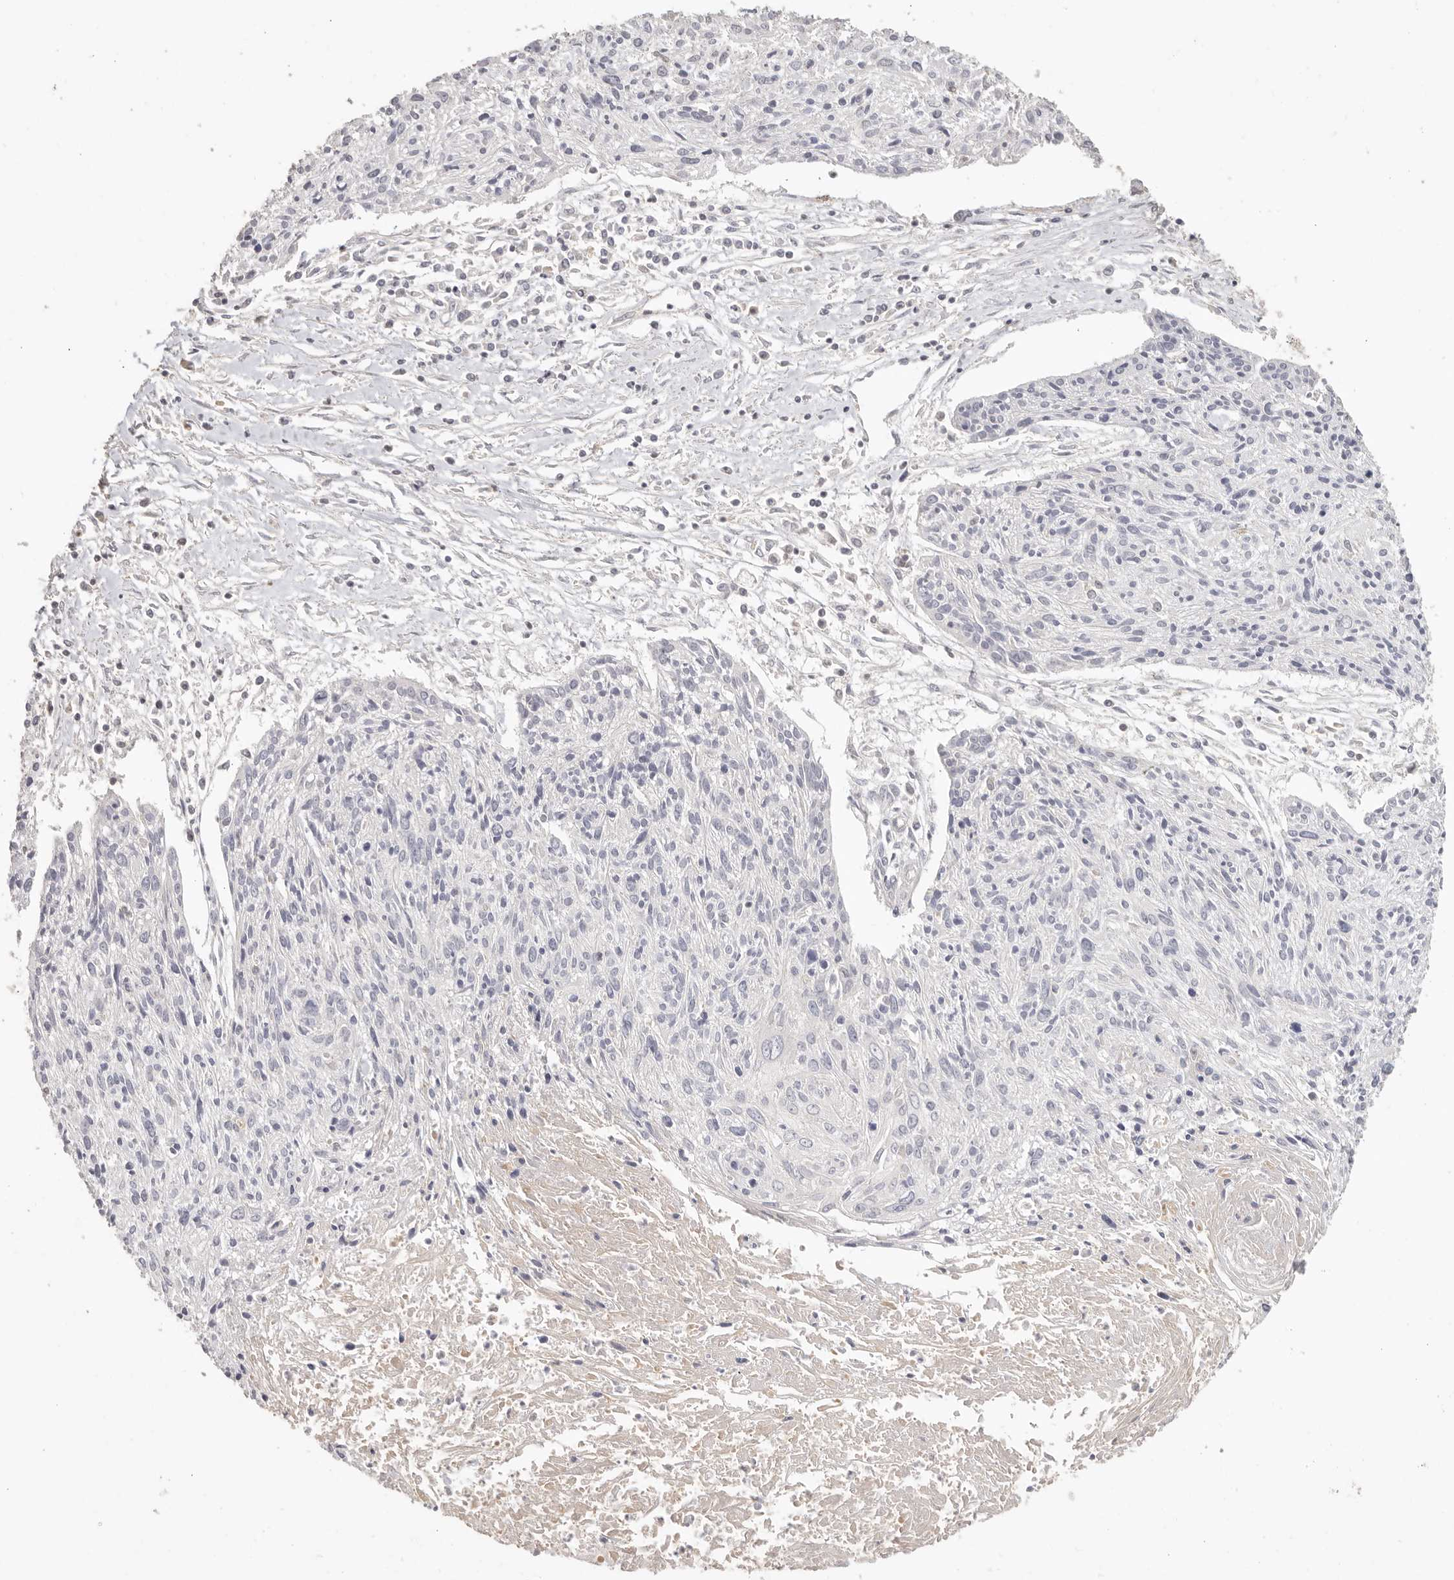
{"staining": {"intensity": "negative", "quantity": "none", "location": "none"}, "tissue": "cervical cancer", "cell_type": "Tumor cells", "image_type": "cancer", "snomed": [{"axis": "morphology", "description": "Squamous cell carcinoma, NOS"}, {"axis": "topography", "description": "Cervix"}], "caption": "DAB immunohistochemical staining of human cervical cancer exhibits no significant staining in tumor cells.", "gene": "CSK", "patient": {"sex": "female", "age": 51}}